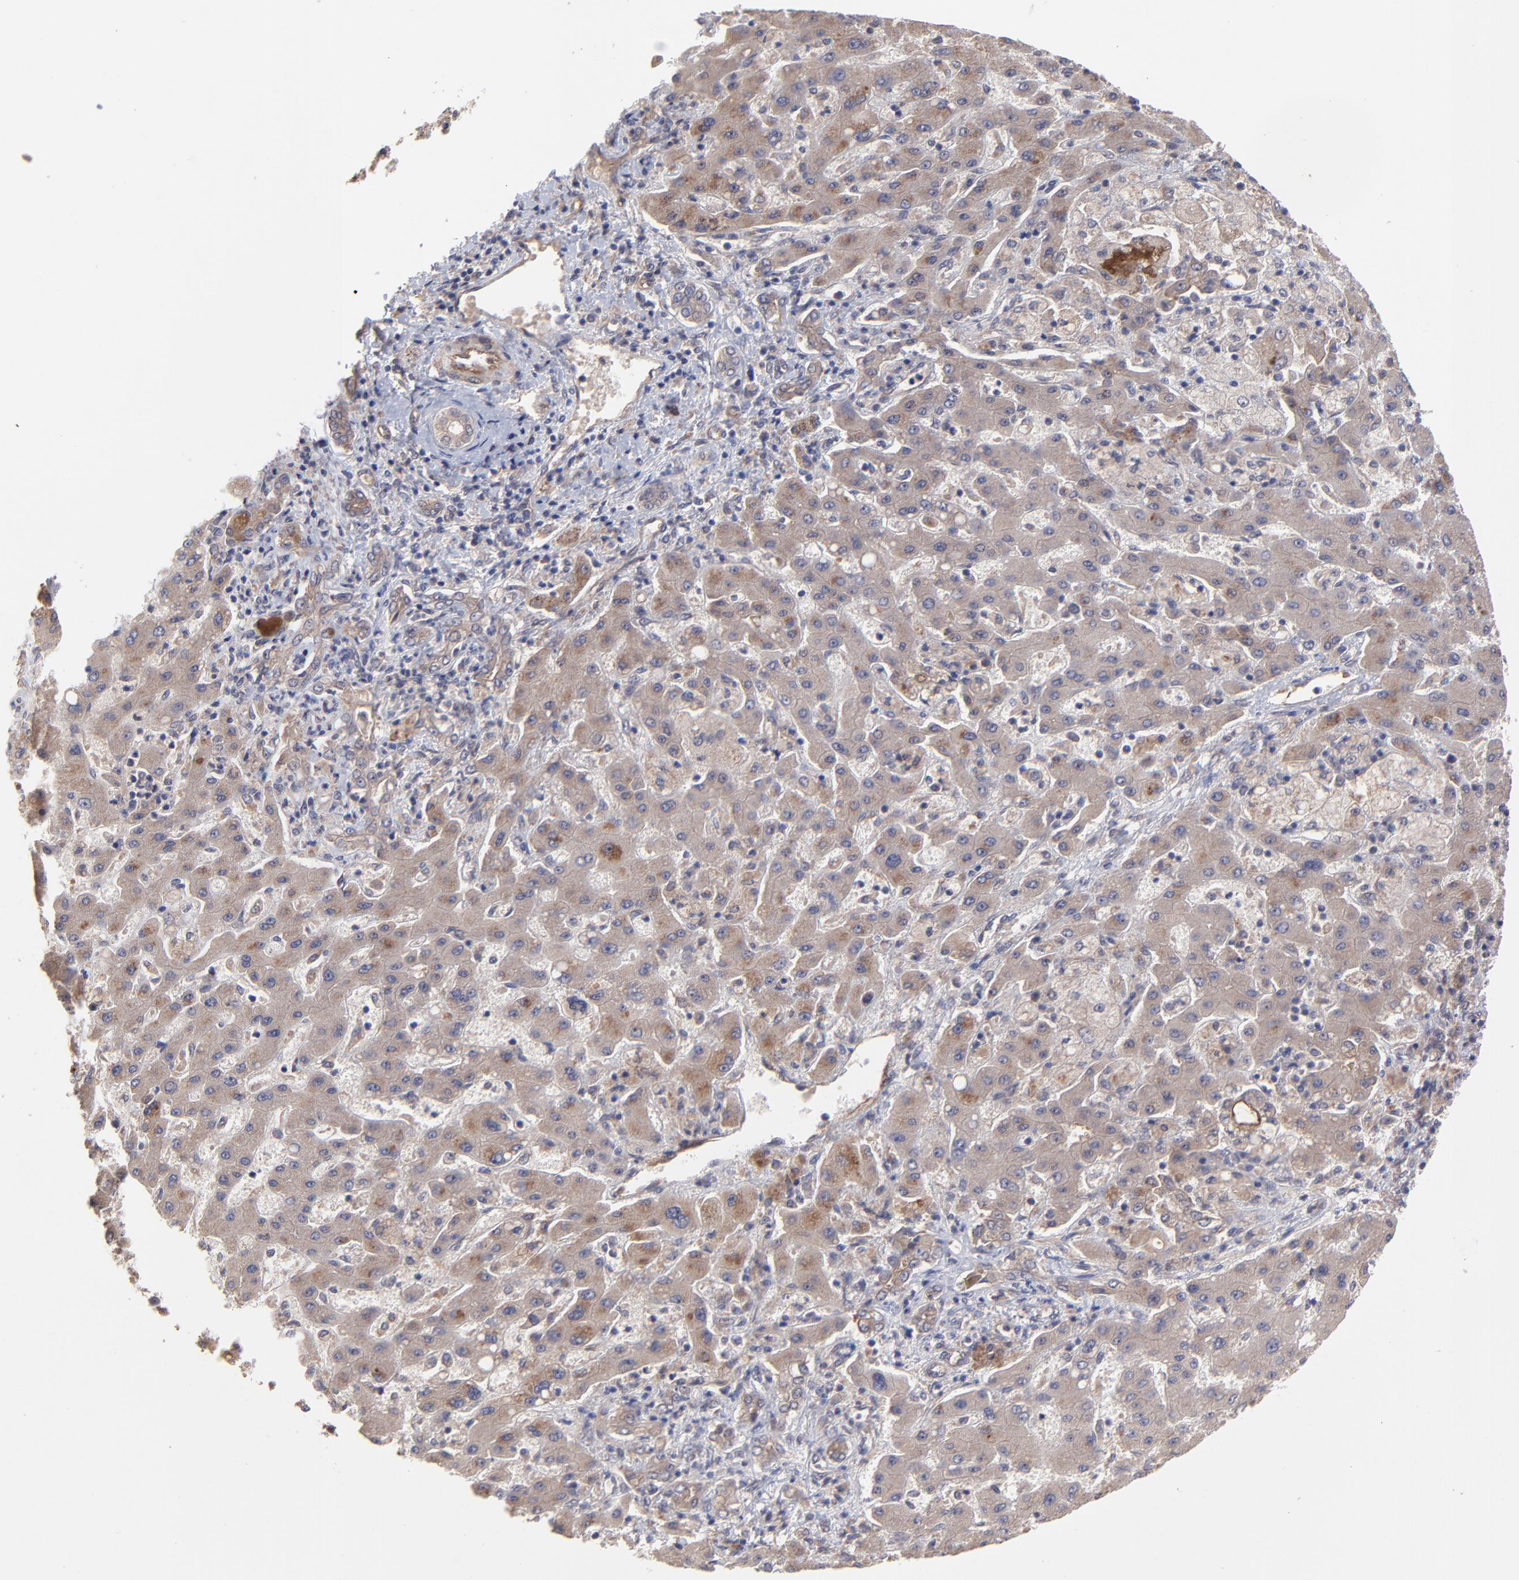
{"staining": {"intensity": "moderate", "quantity": "25%-75%", "location": "cytoplasmic/membranous"}, "tissue": "liver cancer", "cell_type": "Tumor cells", "image_type": "cancer", "snomed": [{"axis": "morphology", "description": "Cholangiocarcinoma"}, {"axis": "topography", "description": "Liver"}], "caption": "About 25%-75% of tumor cells in liver cholangiocarcinoma demonstrate moderate cytoplasmic/membranous protein positivity as visualized by brown immunohistochemical staining.", "gene": "ZNF780B", "patient": {"sex": "male", "age": 50}}